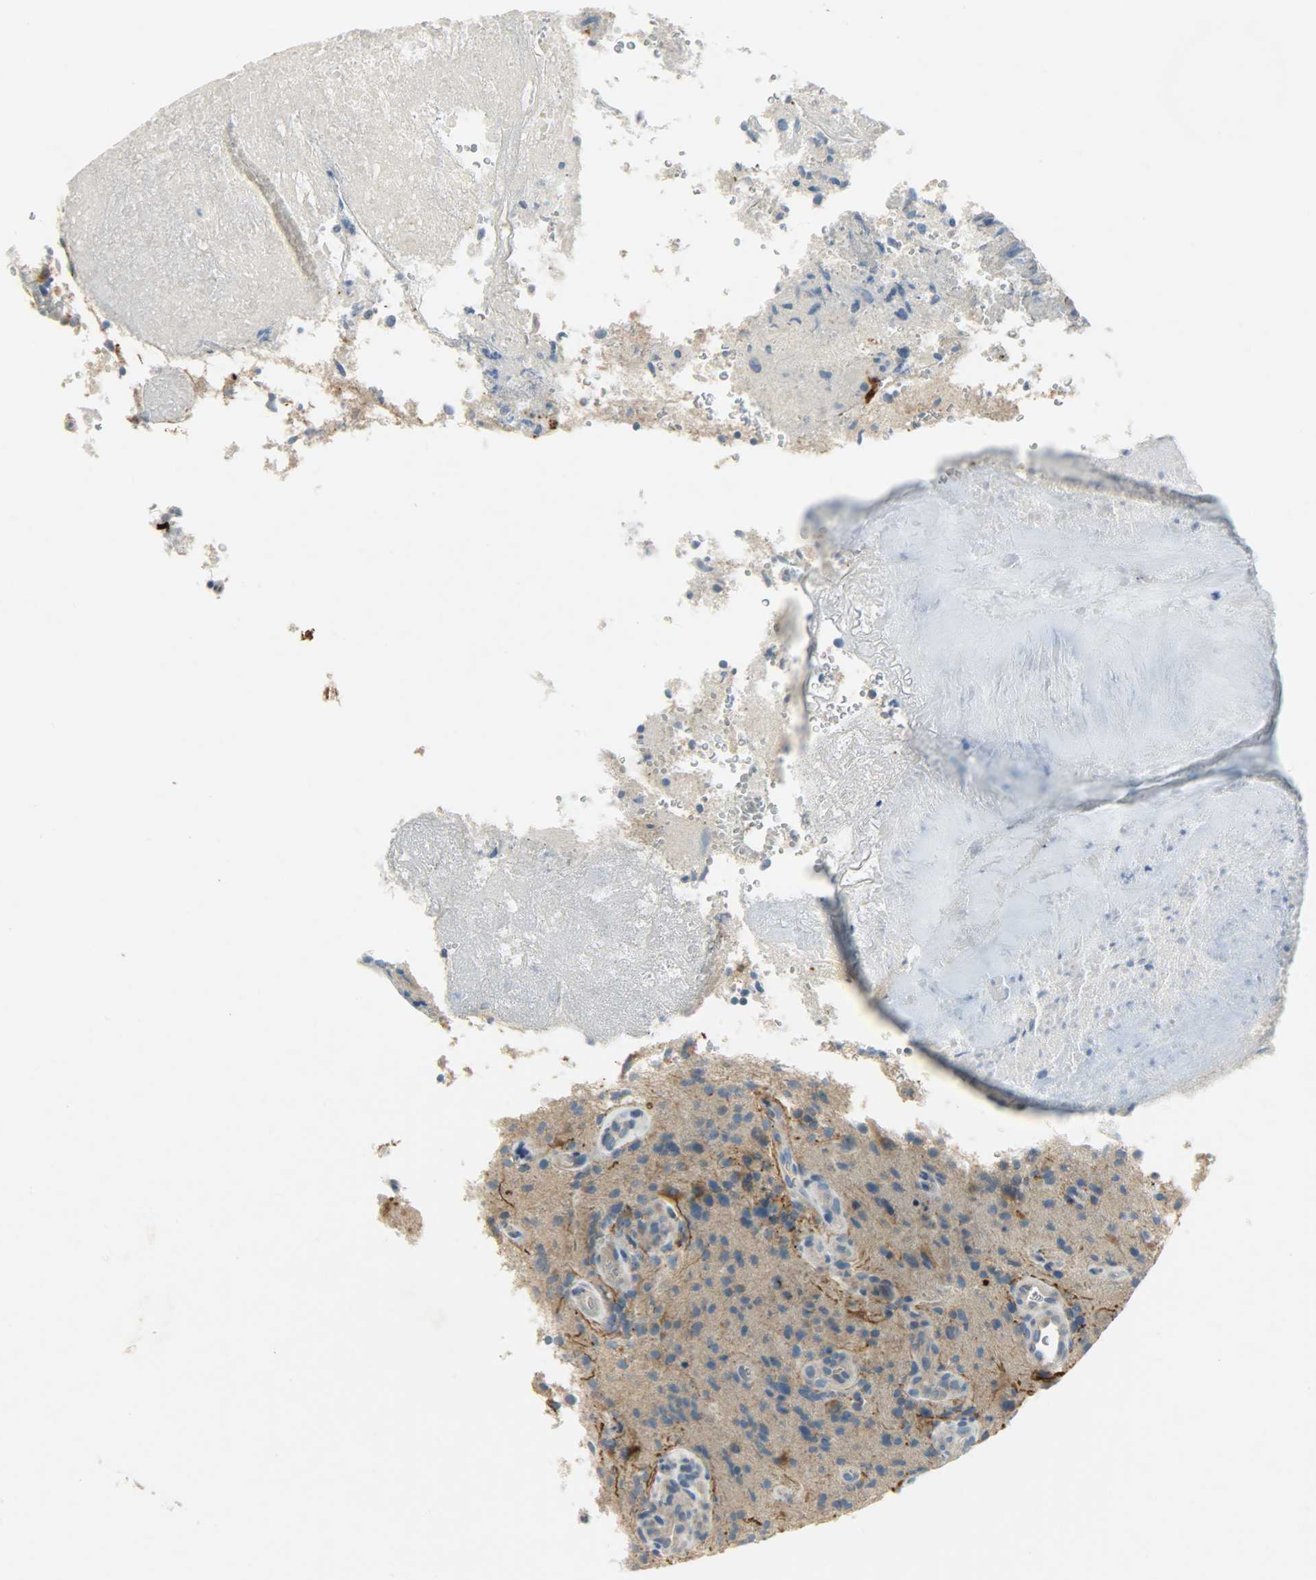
{"staining": {"intensity": "moderate", "quantity": ">75%", "location": "cytoplasmic/membranous"}, "tissue": "glioma", "cell_type": "Tumor cells", "image_type": "cancer", "snomed": [{"axis": "morphology", "description": "Normal tissue, NOS"}, {"axis": "morphology", "description": "Glioma, malignant, High grade"}, {"axis": "topography", "description": "Cerebral cortex"}], "caption": "Immunohistochemical staining of glioma exhibits moderate cytoplasmic/membranous protein expression in approximately >75% of tumor cells.", "gene": "DSG2", "patient": {"sex": "male", "age": 75}}